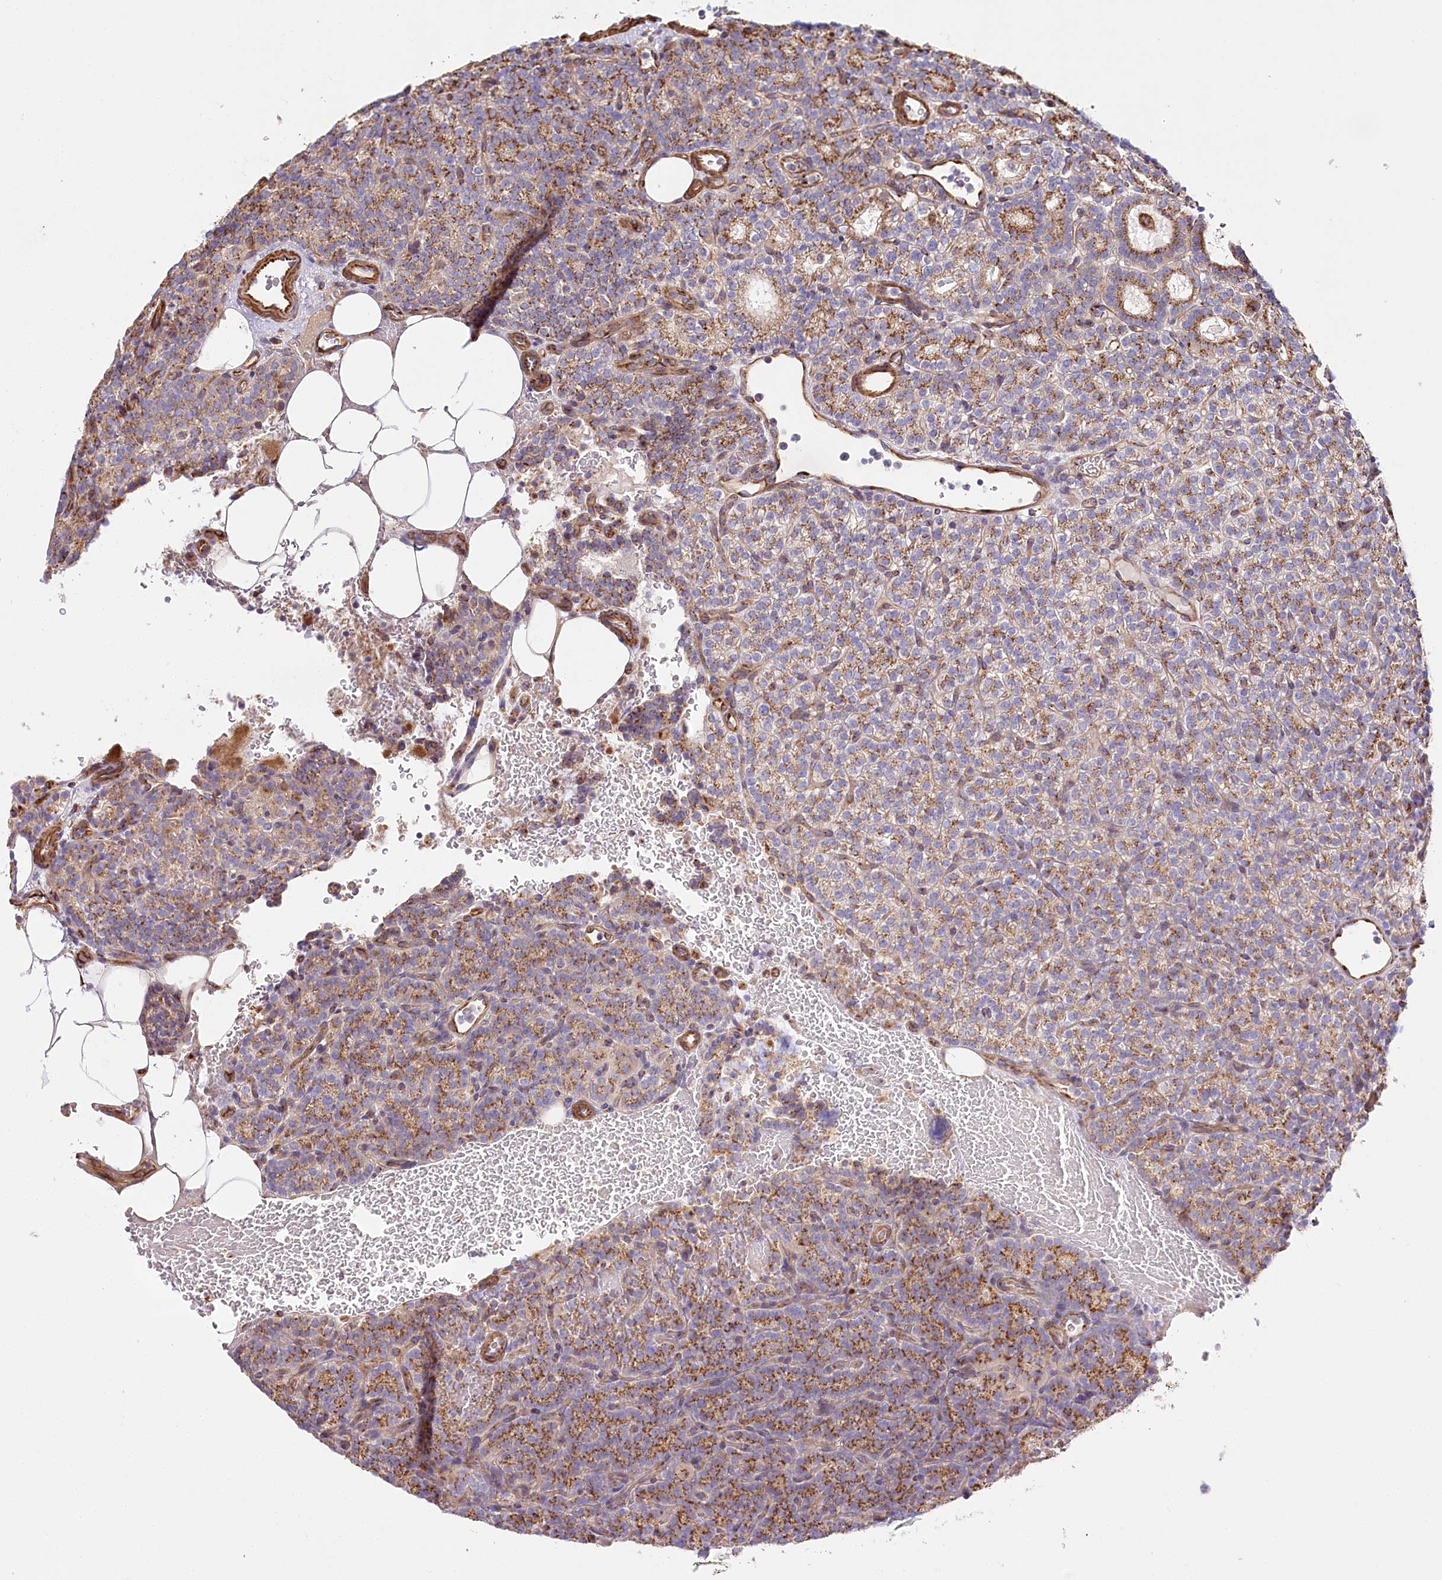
{"staining": {"intensity": "moderate", "quantity": ">75%", "location": "cytoplasmic/membranous"}, "tissue": "parathyroid gland", "cell_type": "Glandular cells", "image_type": "normal", "snomed": [{"axis": "morphology", "description": "Normal tissue, NOS"}, {"axis": "topography", "description": "Parathyroid gland"}], "caption": "This micrograph displays immunohistochemistry (IHC) staining of normal human parathyroid gland, with medium moderate cytoplasmic/membranous staining in about >75% of glandular cells.", "gene": "ABRAXAS2", "patient": {"sex": "female", "age": 48}}